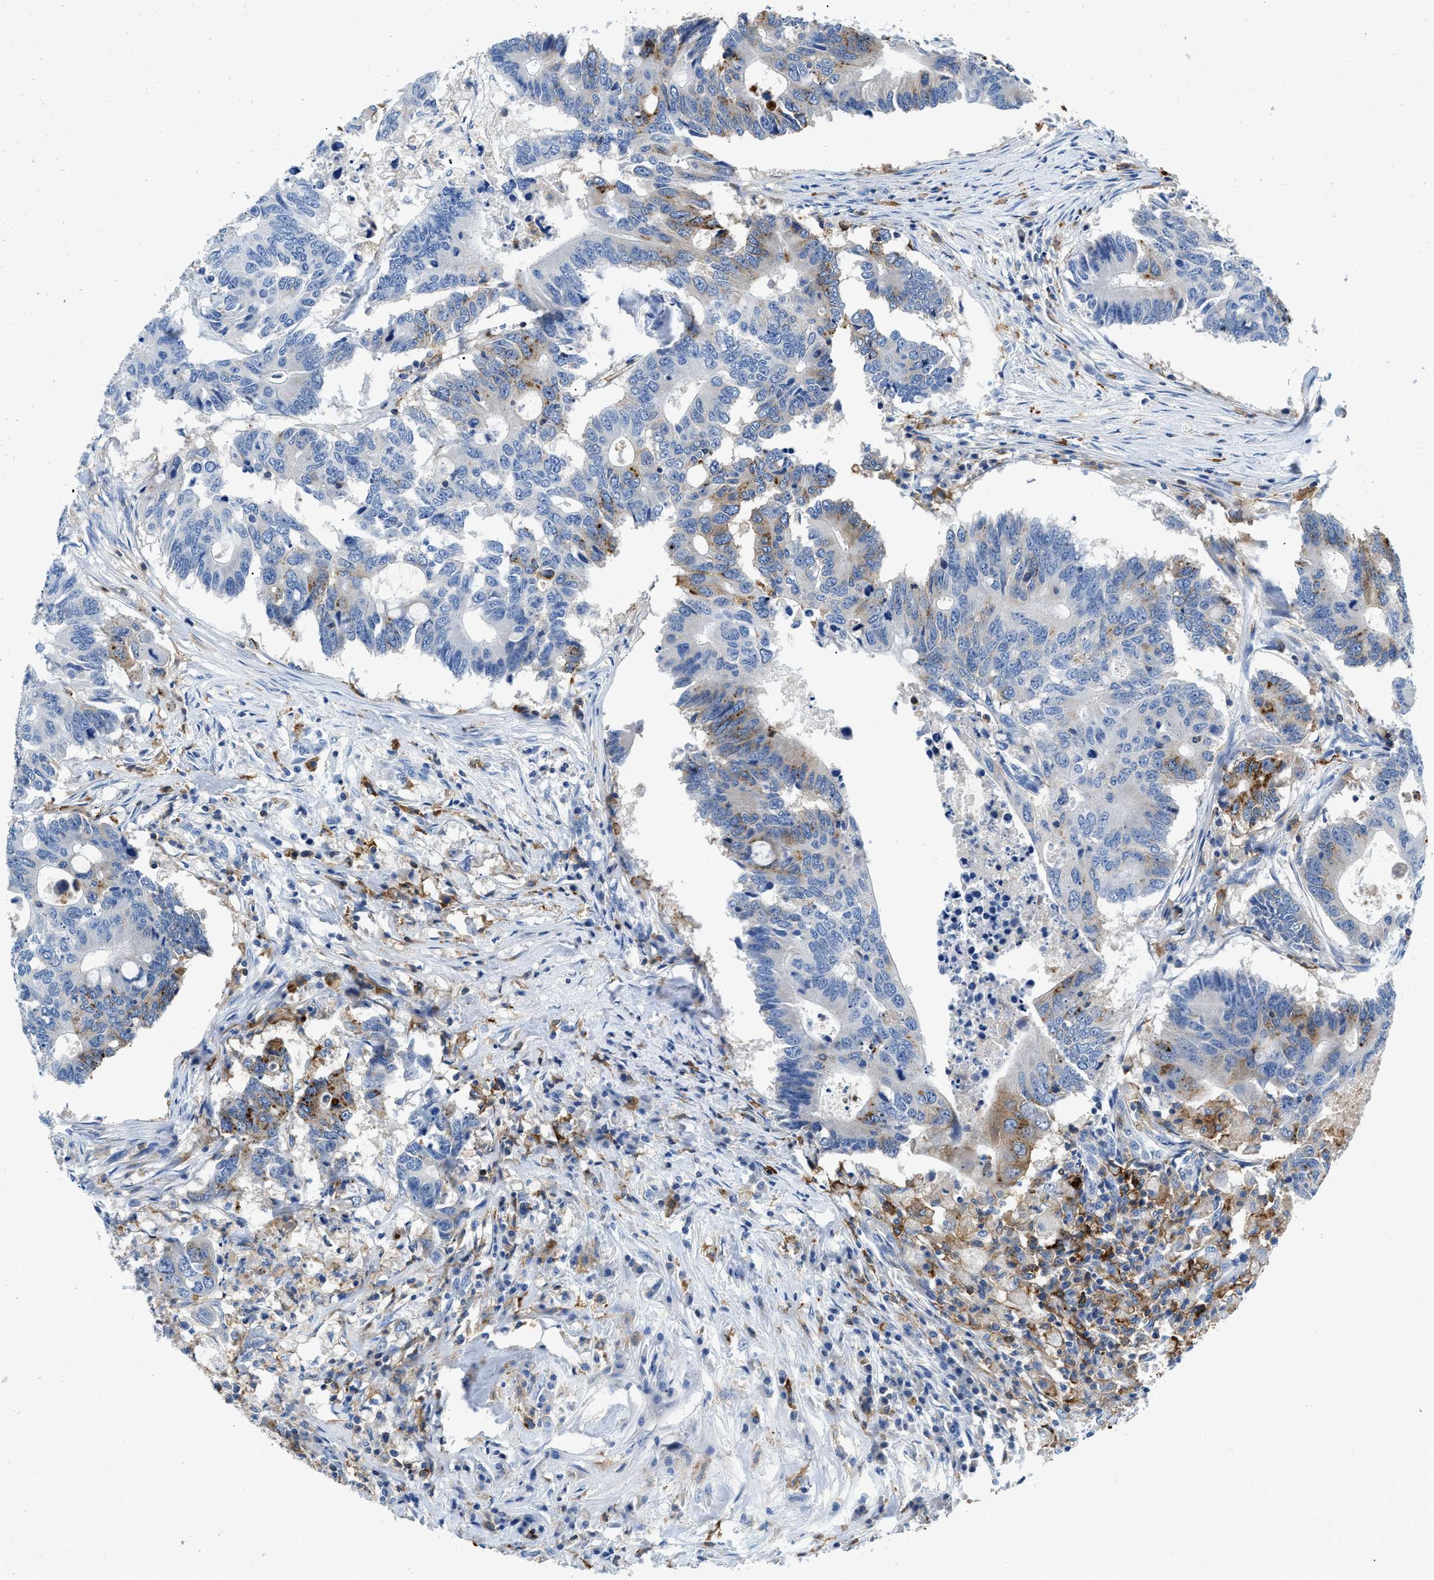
{"staining": {"intensity": "strong", "quantity": "25%-75%", "location": "cytoplasmic/membranous"}, "tissue": "colorectal cancer", "cell_type": "Tumor cells", "image_type": "cancer", "snomed": [{"axis": "morphology", "description": "Adenocarcinoma, NOS"}, {"axis": "topography", "description": "Colon"}], "caption": "An image of human colorectal cancer stained for a protein reveals strong cytoplasmic/membranous brown staining in tumor cells. (brown staining indicates protein expression, while blue staining denotes nuclei).", "gene": "CD226", "patient": {"sex": "male", "age": 71}}